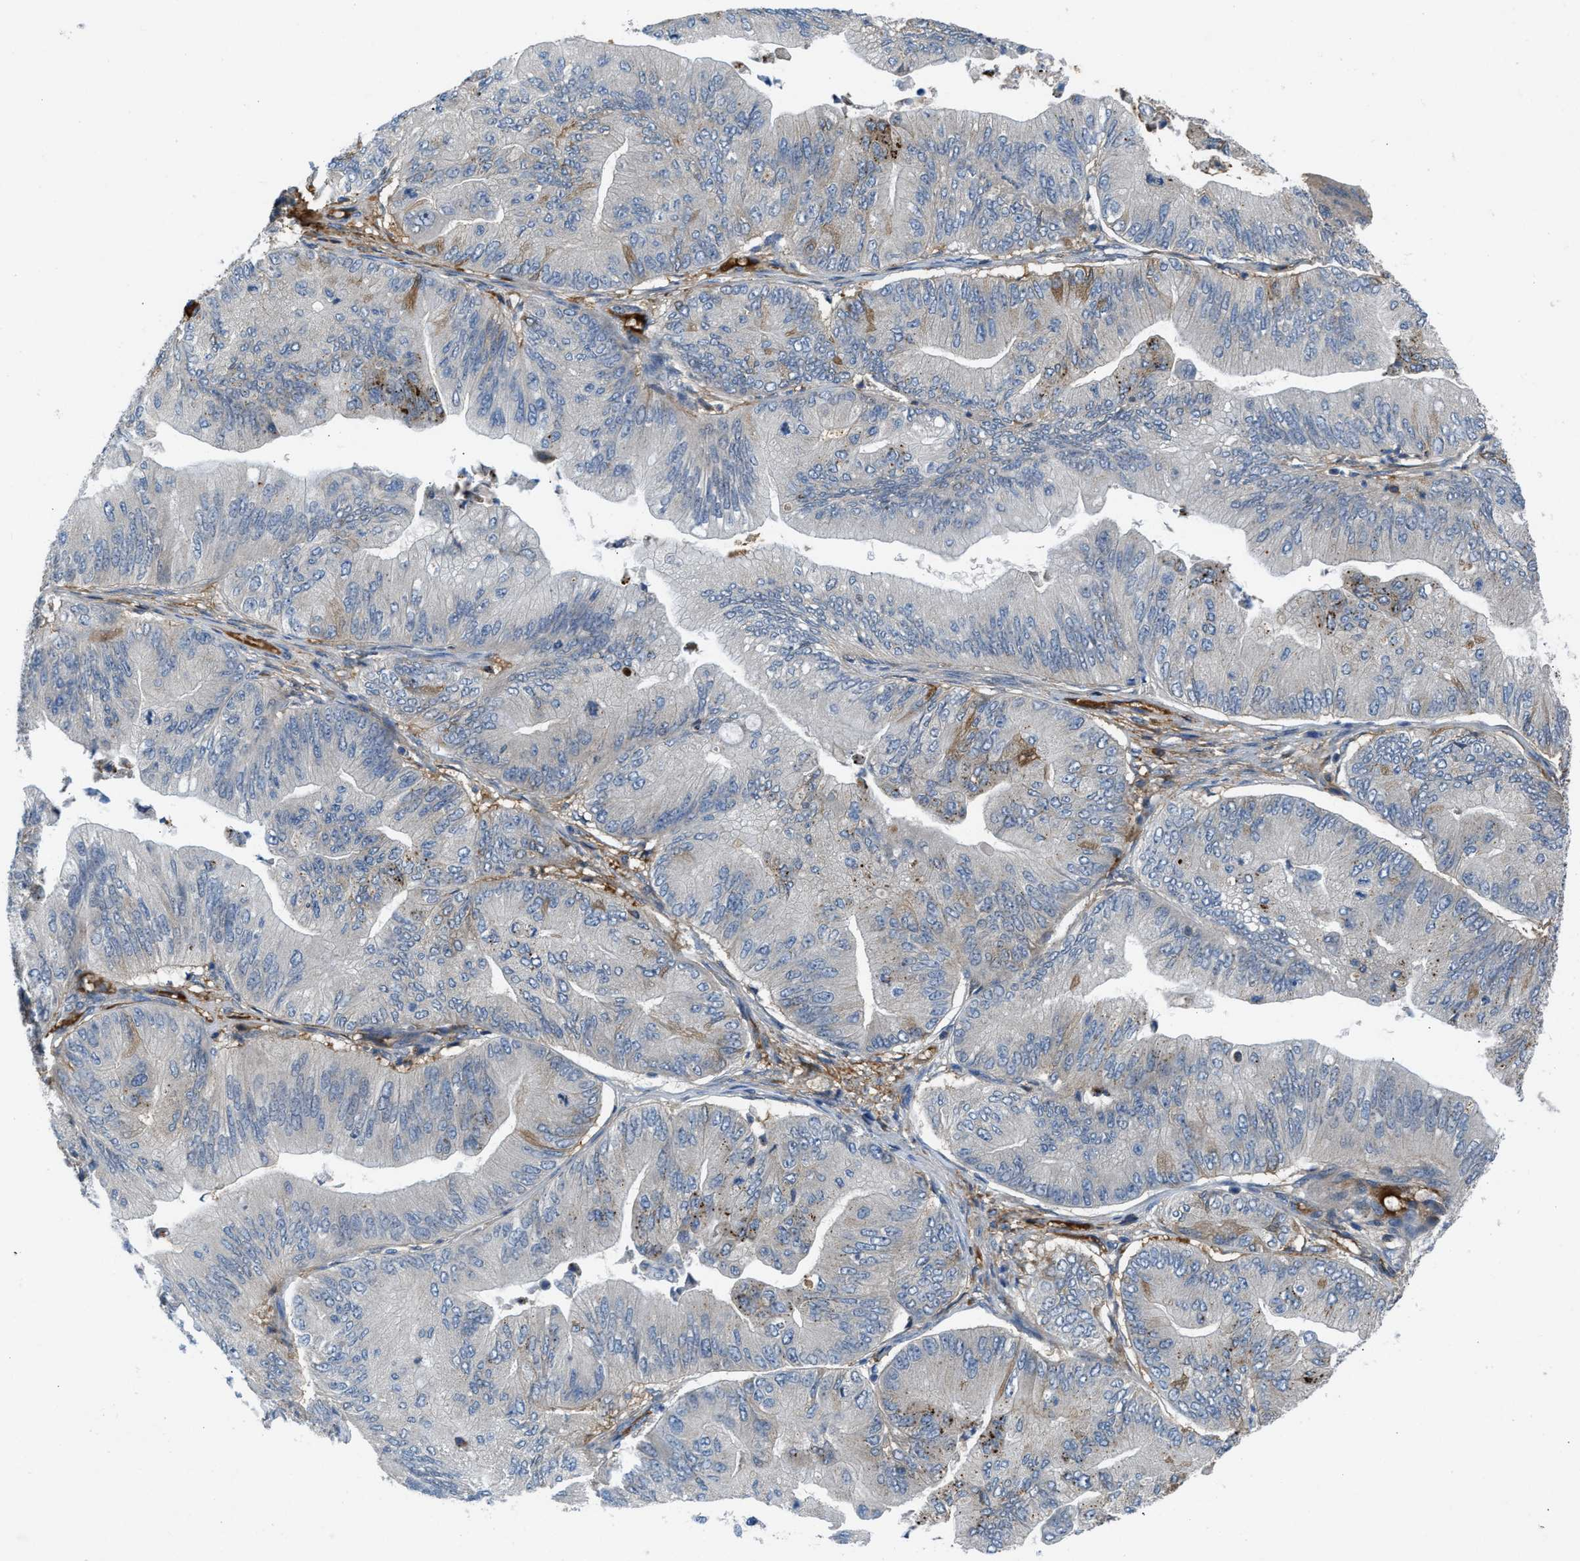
{"staining": {"intensity": "negative", "quantity": "none", "location": "none"}, "tissue": "ovarian cancer", "cell_type": "Tumor cells", "image_type": "cancer", "snomed": [{"axis": "morphology", "description": "Cystadenocarcinoma, mucinous, NOS"}, {"axis": "topography", "description": "Ovary"}], "caption": "This is a micrograph of immunohistochemistry (IHC) staining of ovarian cancer, which shows no positivity in tumor cells.", "gene": "ZNF251", "patient": {"sex": "female", "age": 61}}